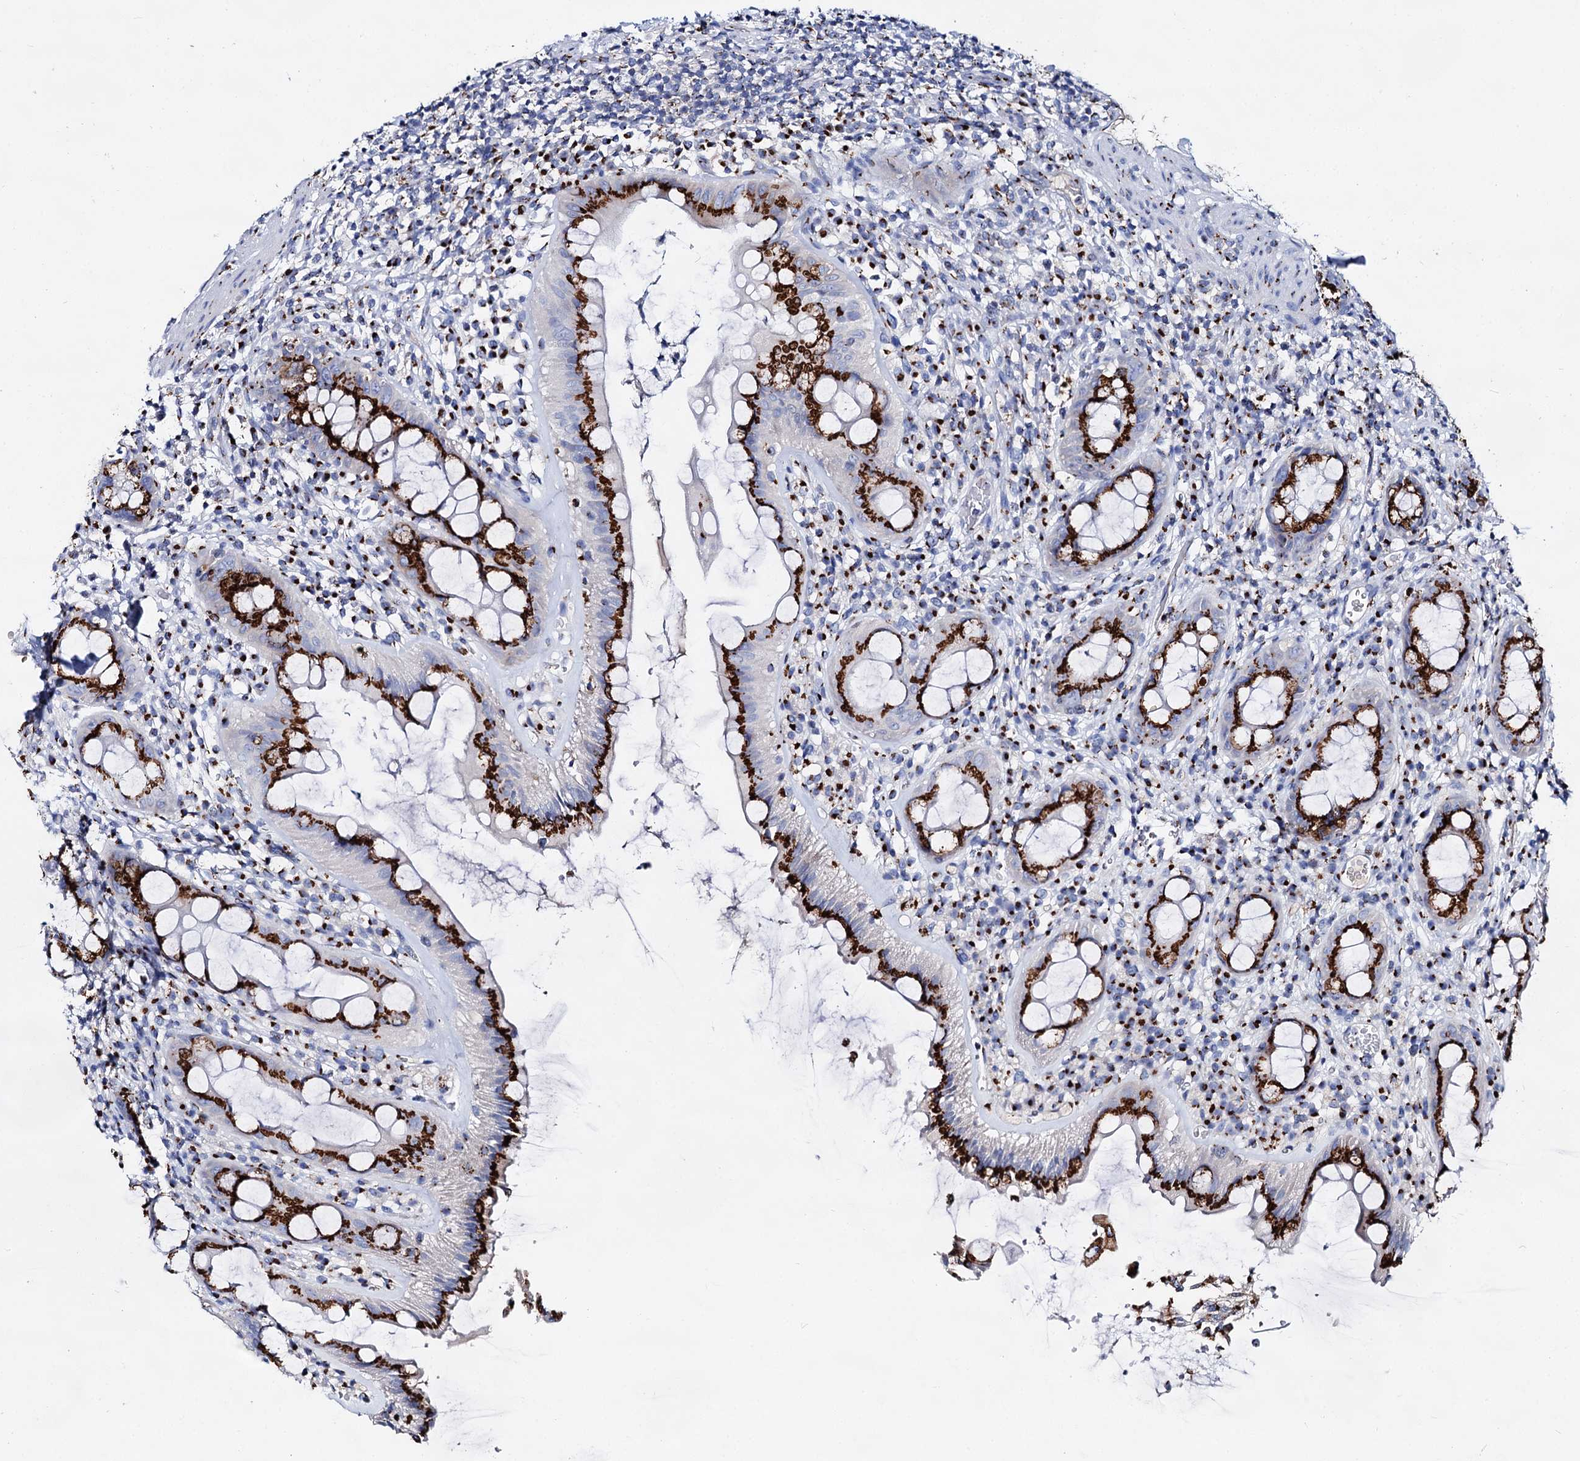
{"staining": {"intensity": "strong", "quantity": ">75%", "location": "cytoplasmic/membranous"}, "tissue": "rectum", "cell_type": "Glandular cells", "image_type": "normal", "snomed": [{"axis": "morphology", "description": "Normal tissue, NOS"}, {"axis": "topography", "description": "Rectum"}], "caption": "Rectum was stained to show a protein in brown. There is high levels of strong cytoplasmic/membranous positivity in about >75% of glandular cells. Using DAB (brown) and hematoxylin (blue) stains, captured at high magnification using brightfield microscopy.", "gene": "TM9SF3", "patient": {"sex": "female", "age": 57}}